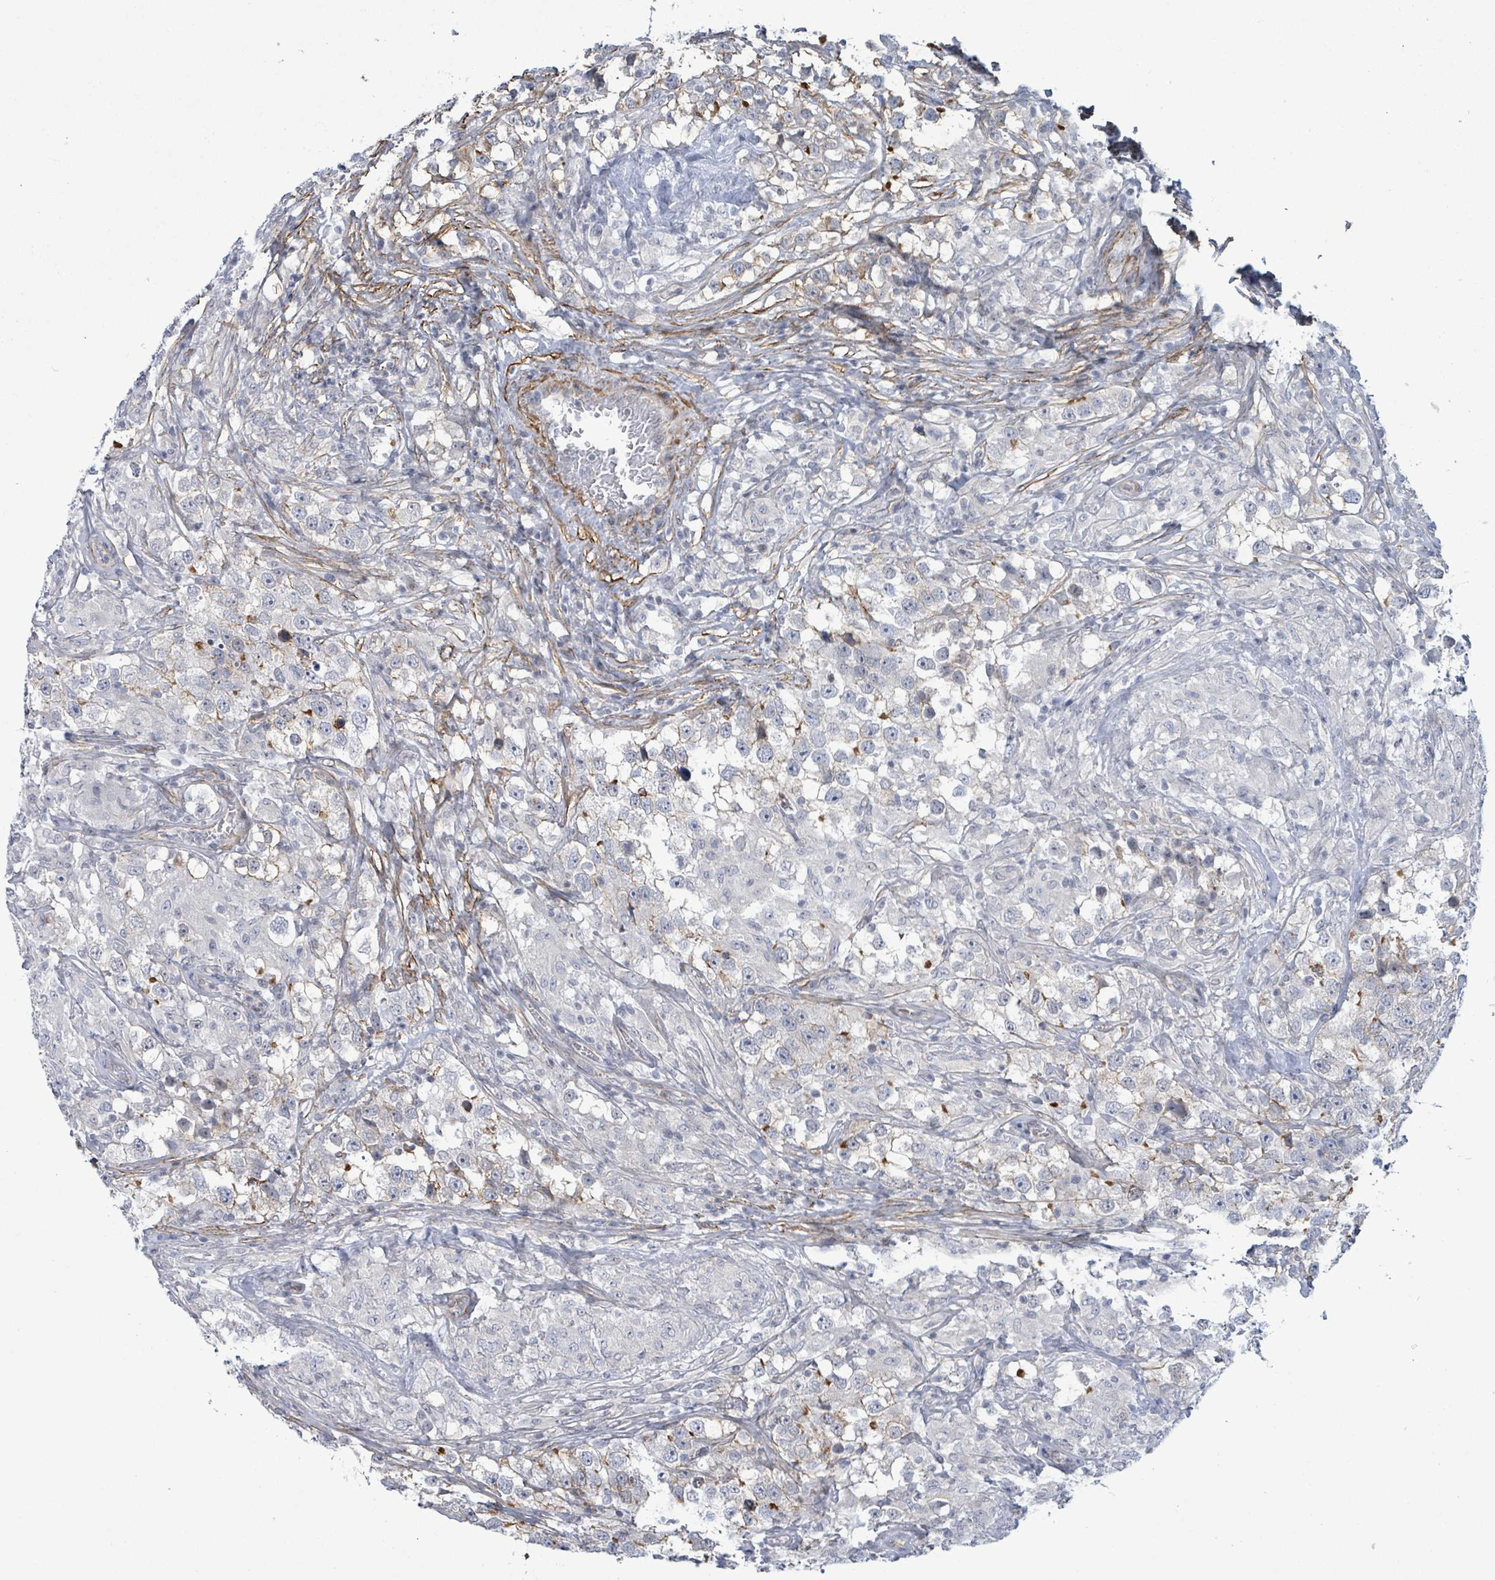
{"staining": {"intensity": "negative", "quantity": "none", "location": "none"}, "tissue": "testis cancer", "cell_type": "Tumor cells", "image_type": "cancer", "snomed": [{"axis": "morphology", "description": "Seminoma, NOS"}, {"axis": "topography", "description": "Testis"}], "caption": "Immunohistochemical staining of human testis cancer displays no significant expression in tumor cells. Brightfield microscopy of immunohistochemistry (IHC) stained with DAB (brown) and hematoxylin (blue), captured at high magnification.", "gene": "DMRTC1B", "patient": {"sex": "male", "age": 46}}